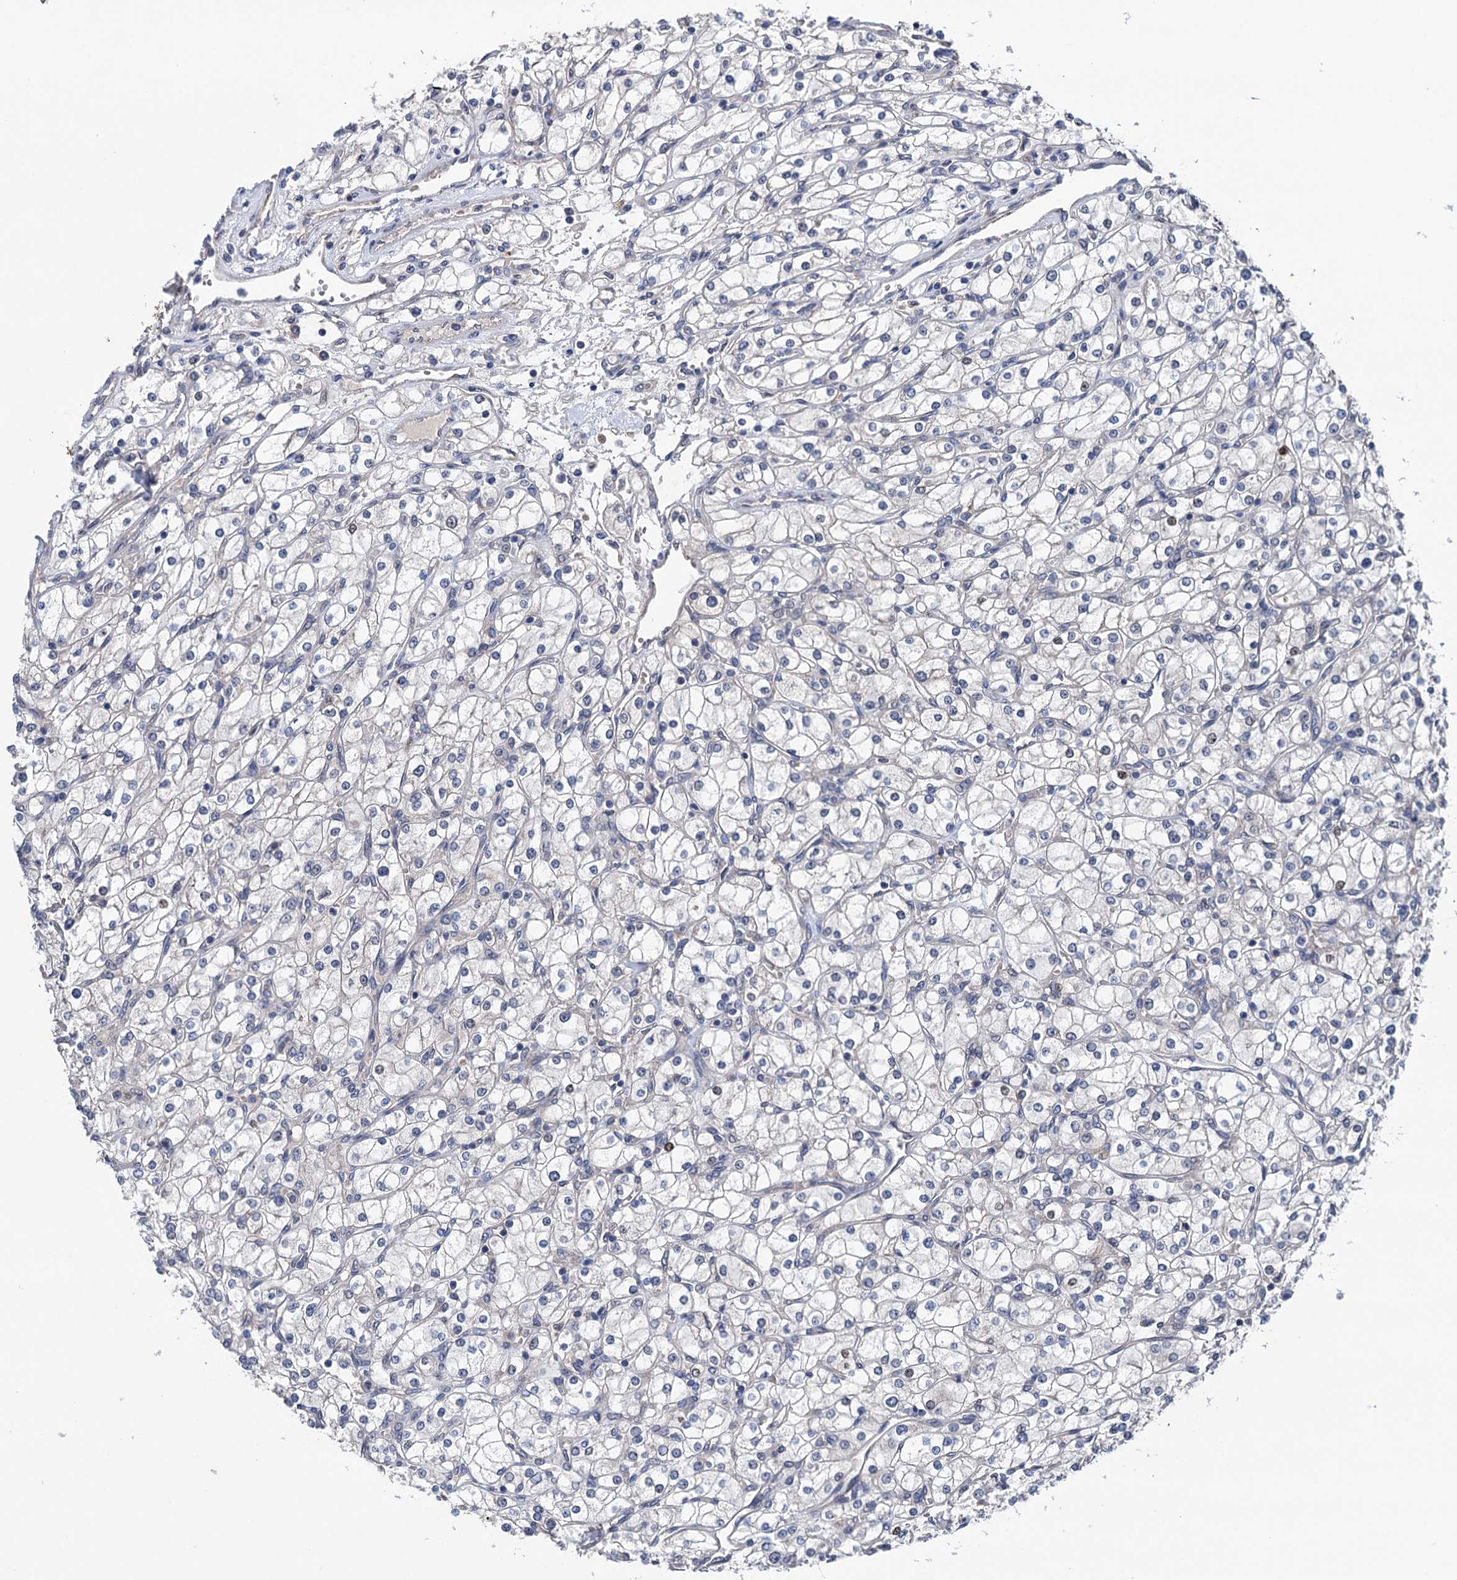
{"staining": {"intensity": "negative", "quantity": "none", "location": "none"}, "tissue": "renal cancer", "cell_type": "Tumor cells", "image_type": "cancer", "snomed": [{"axis": "morphology", "description": "Adenocarcinoma, NOS"}, {"axis": "topography", "description": "Kidney"}], "caption": "High power microscopy image of an immunohistochemistry image of renal cancer, revealing no significant expression in tumor cells.", "gene": "EYA4", "patient": {"sex": "male", "age": 80}}